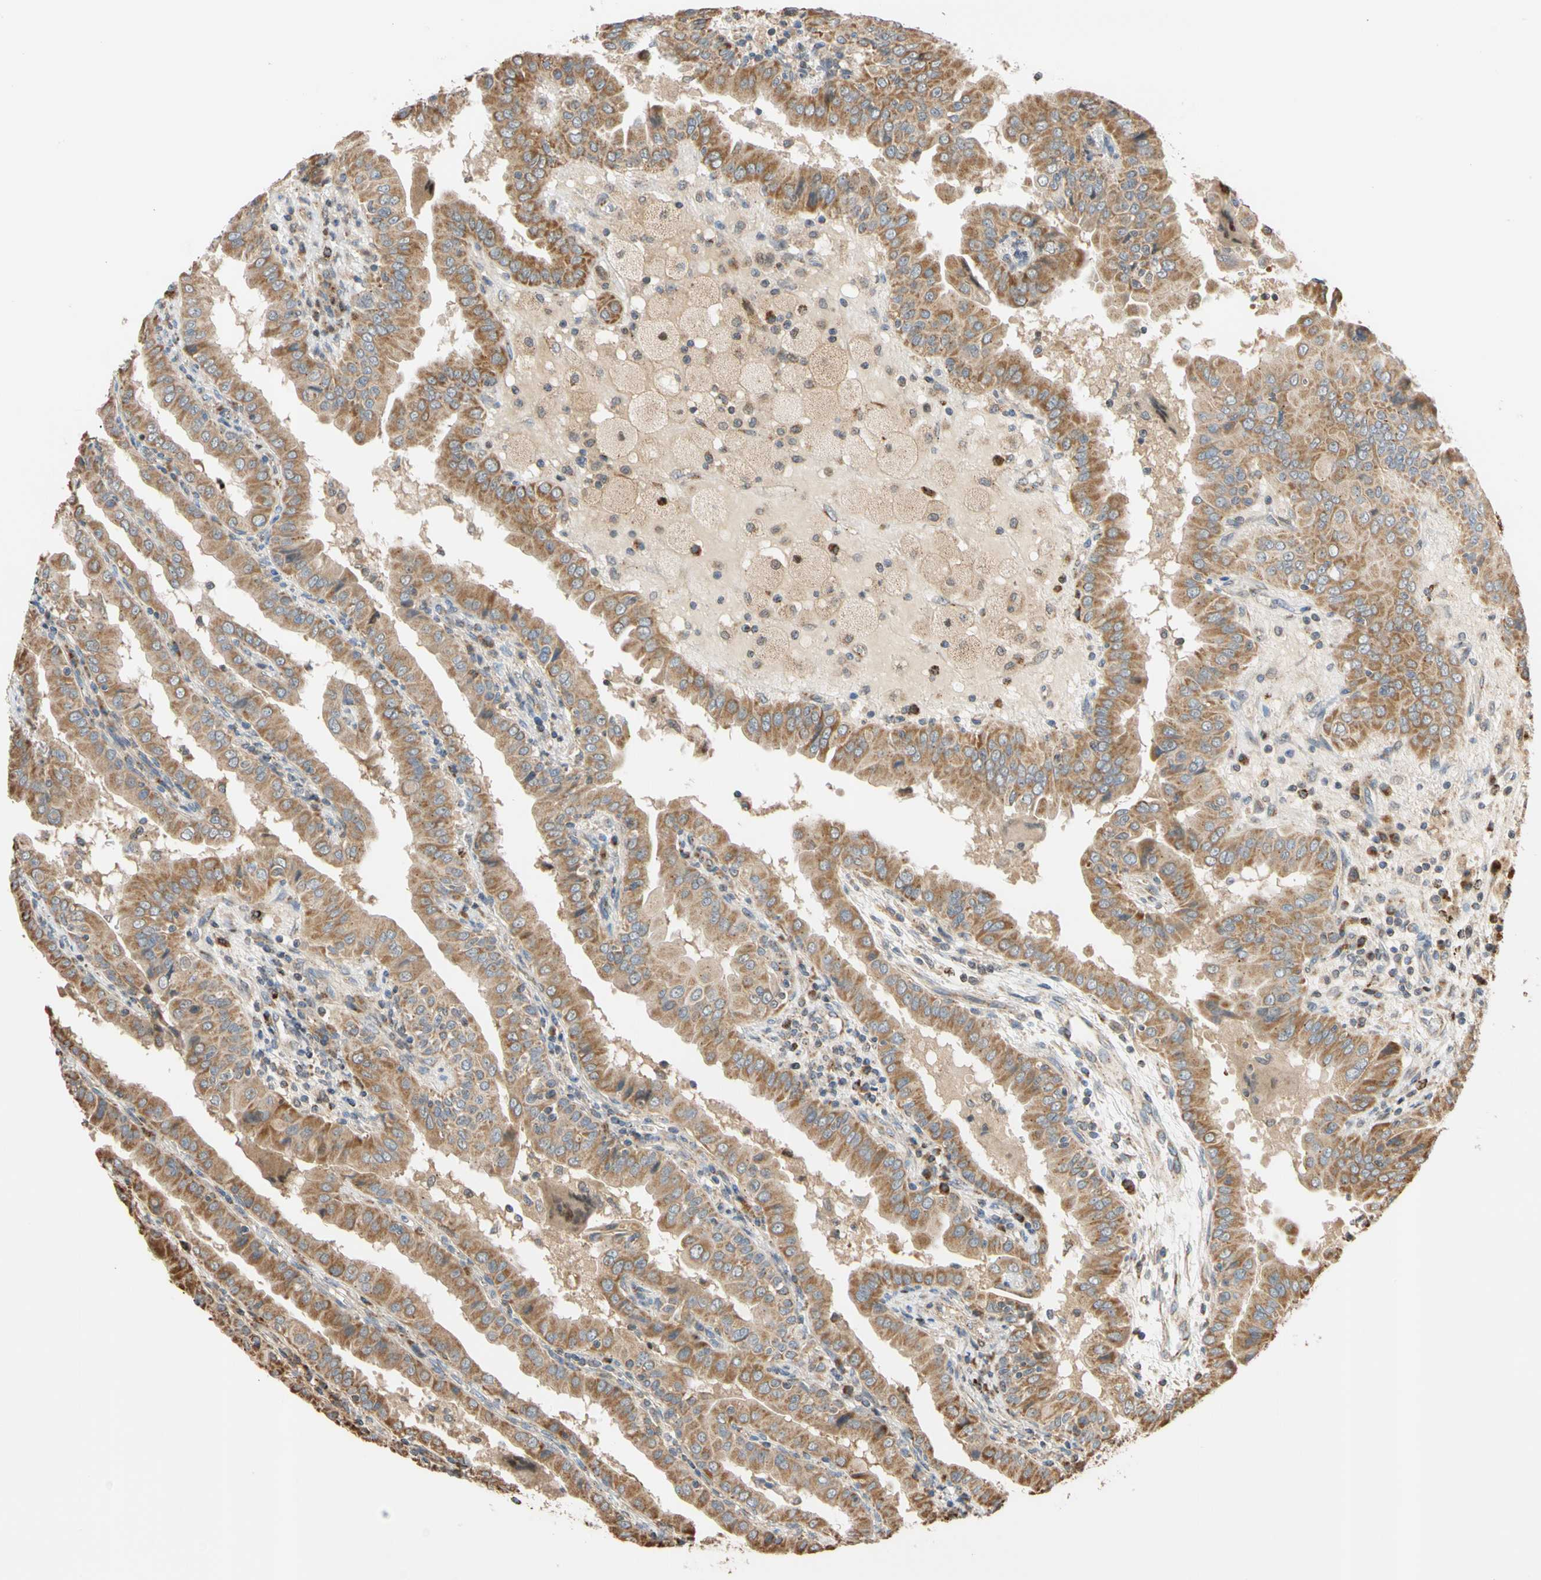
{"staining": {"intensity": "moderate", "quantity": ">75%", "location": "cytoplasmic/membranous"}, "tissue": "thyroid cancer", "cell_type": "Tumor cells", "image_type": "cancer", "snomed": [{"axis": "morphology", "description": "Papillary adenocarcinoma, NOS"}, {"axis": "topography", "description": "Thyroid gland"}], "caption": "Immunohistochemical staining of thyroid cancer demonstrates moderate cytoplasmic/membranous protein staining in approximately >75% of tumor cells.", "gene": "IP6K2", "patient": {"sex": "male", "age": 33}}